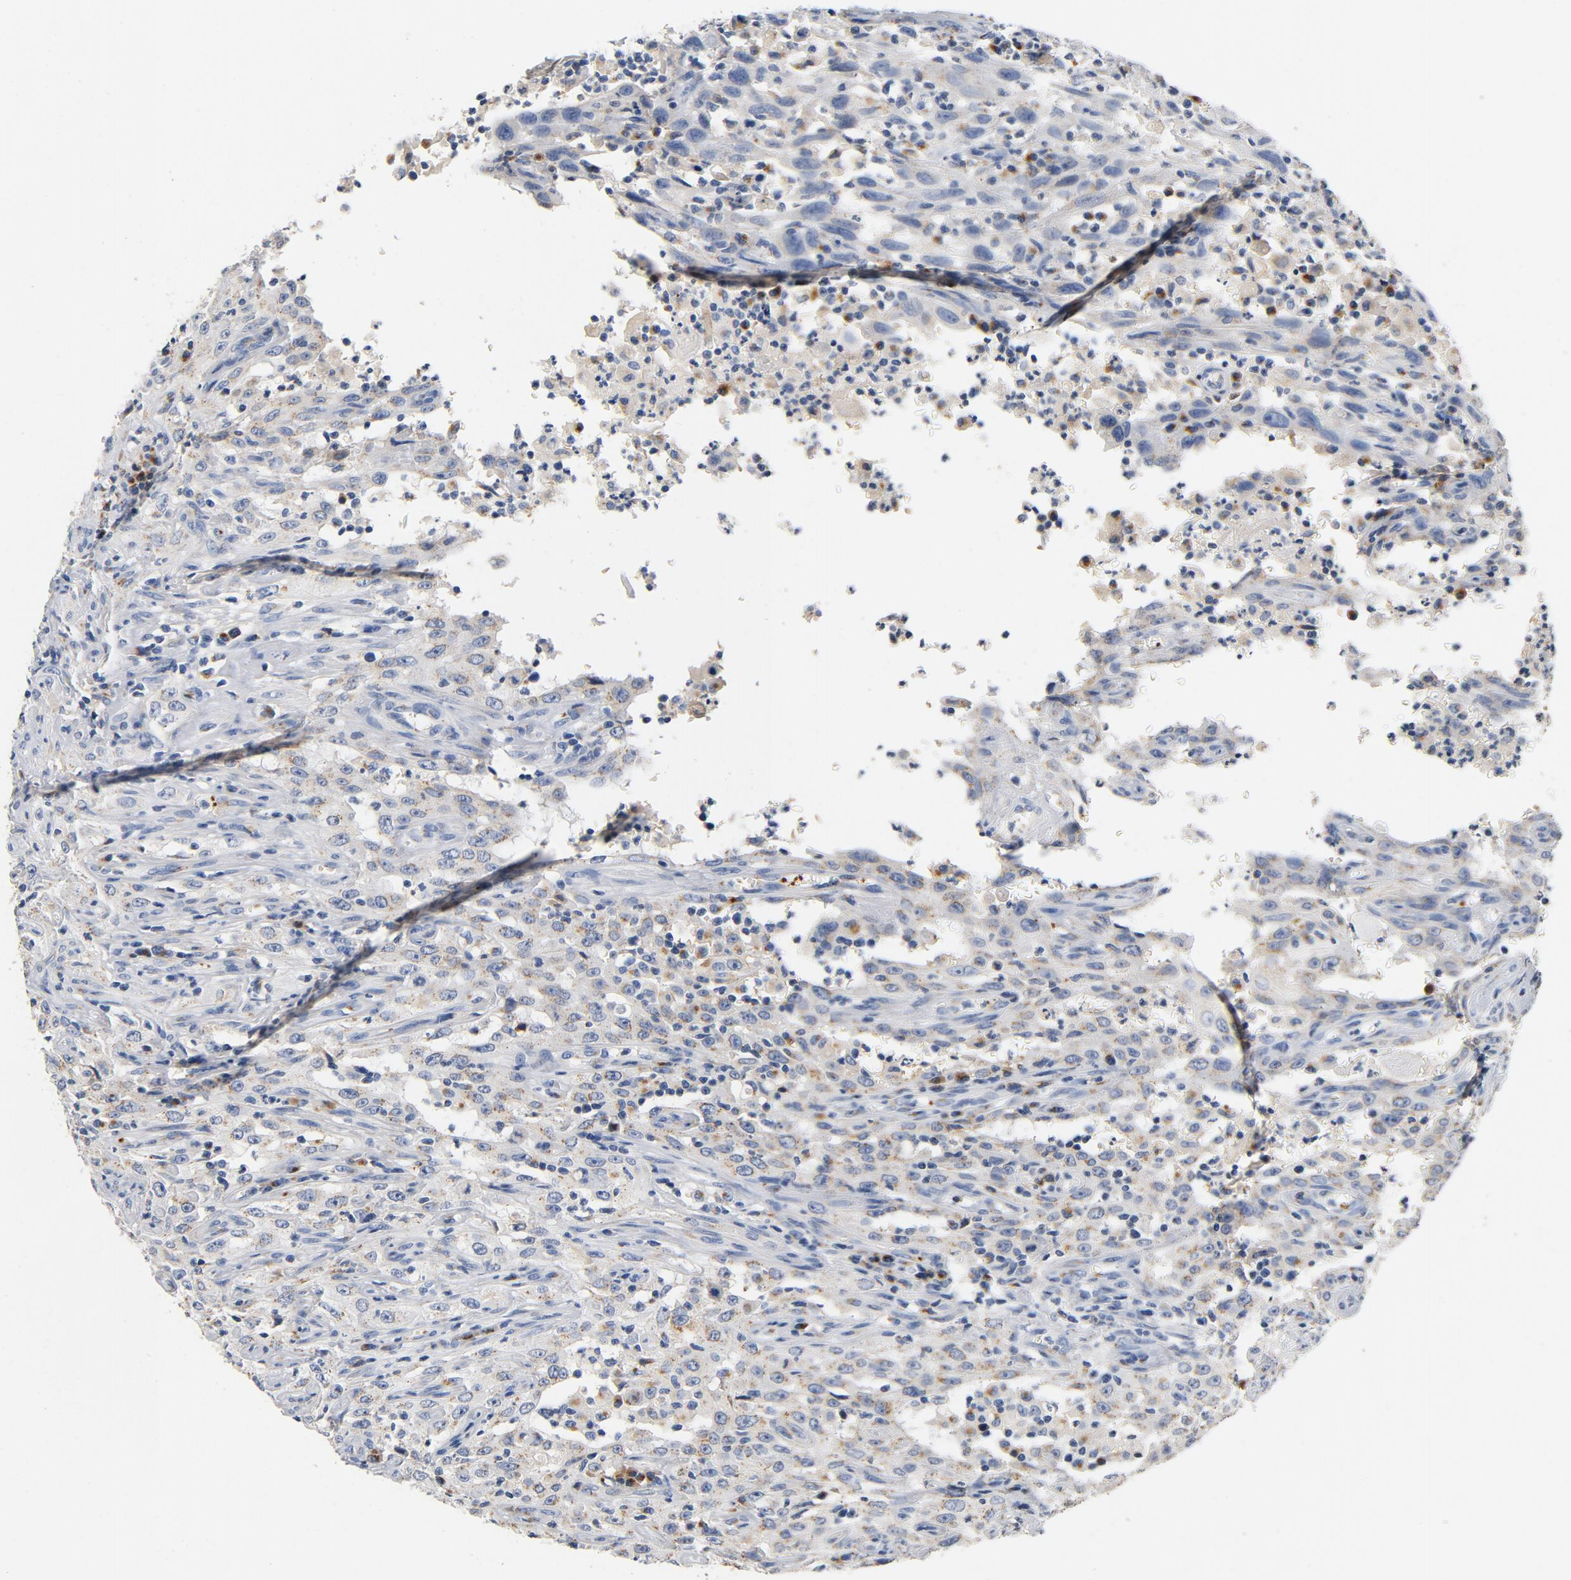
{"staining": {"intensity": "negative", "quantity": "none", "location": "none"}, "tissue": "head and neck cancer", "cell_type": "Tumor cells", "image_type": "cancer", "snomed": [{"axis": "morphology", "description": "Squamous cell carcinoma, NOS"}, {"axis": "topography", "description": "Oral tissue"}, {"axis": "topography", "description": "Head-Neck"}], "caption": "Human head and neck squamous cell carcinoma stained for a protein using IHC reveals no expression in tumor cells.", "gene": "LMAN2", "patient": {"sex": "female", "age": 76}}